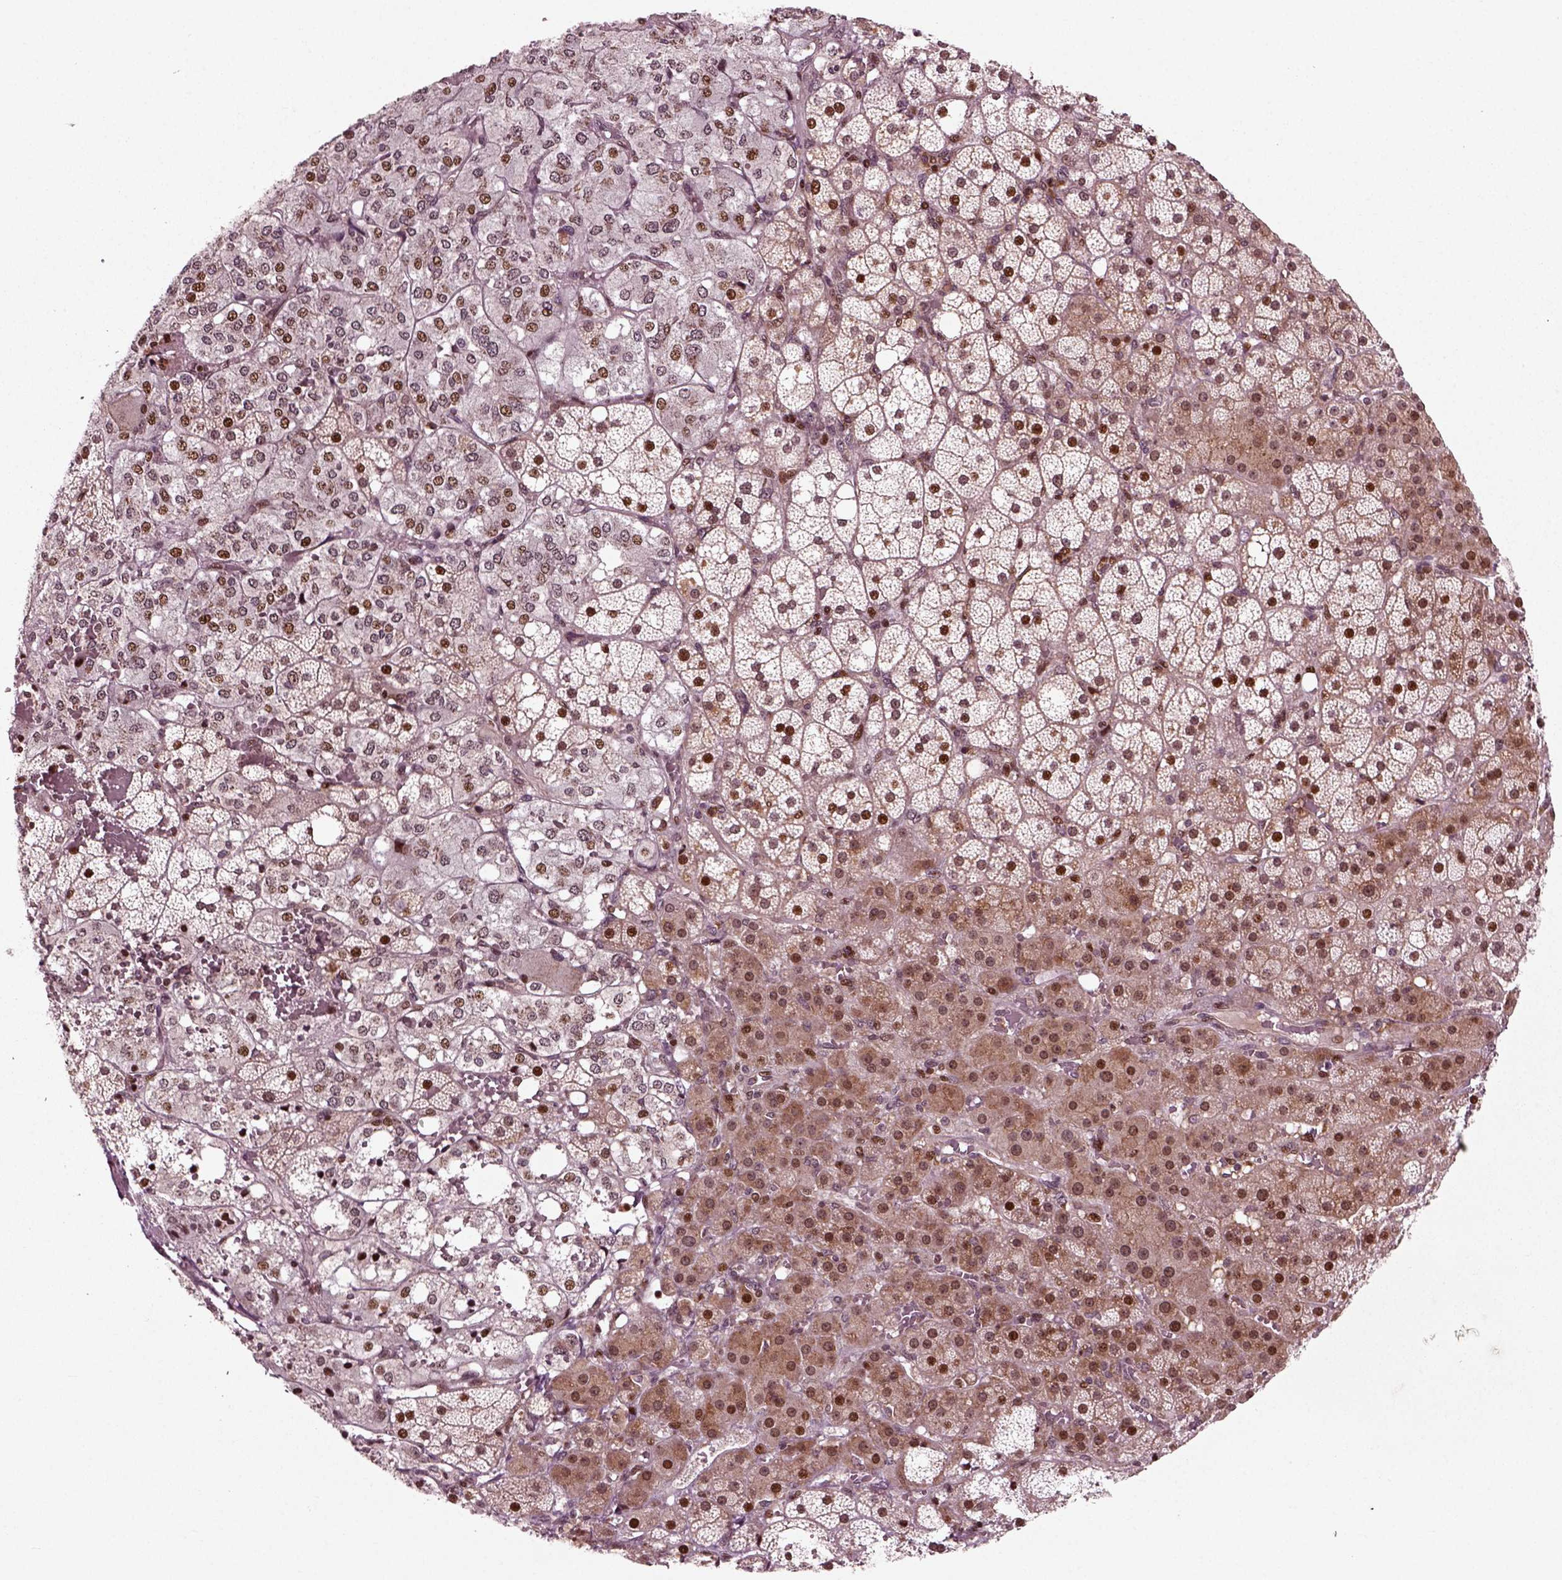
{"staining": {"intensity": "strong", "quantity": "25%-75%", "location": "nuclear"}, "tissue": "adrenal gland", "cell_type": "Glandular cells", "image_type": "normal", "snomed": [{"axis": "morphology", "description": "Normal tissue, NOS"}, {"axis": "topography", "description": "Adrenal gland"}], "caption": "DAB immunohistochemical staining of unremarkable human adrenal gland shows strong nuclear protein positivity in approximately 25%-75% of glandular cells.", "gene": "CDC14A", "patient": {"sex": "male", "age": 53}}